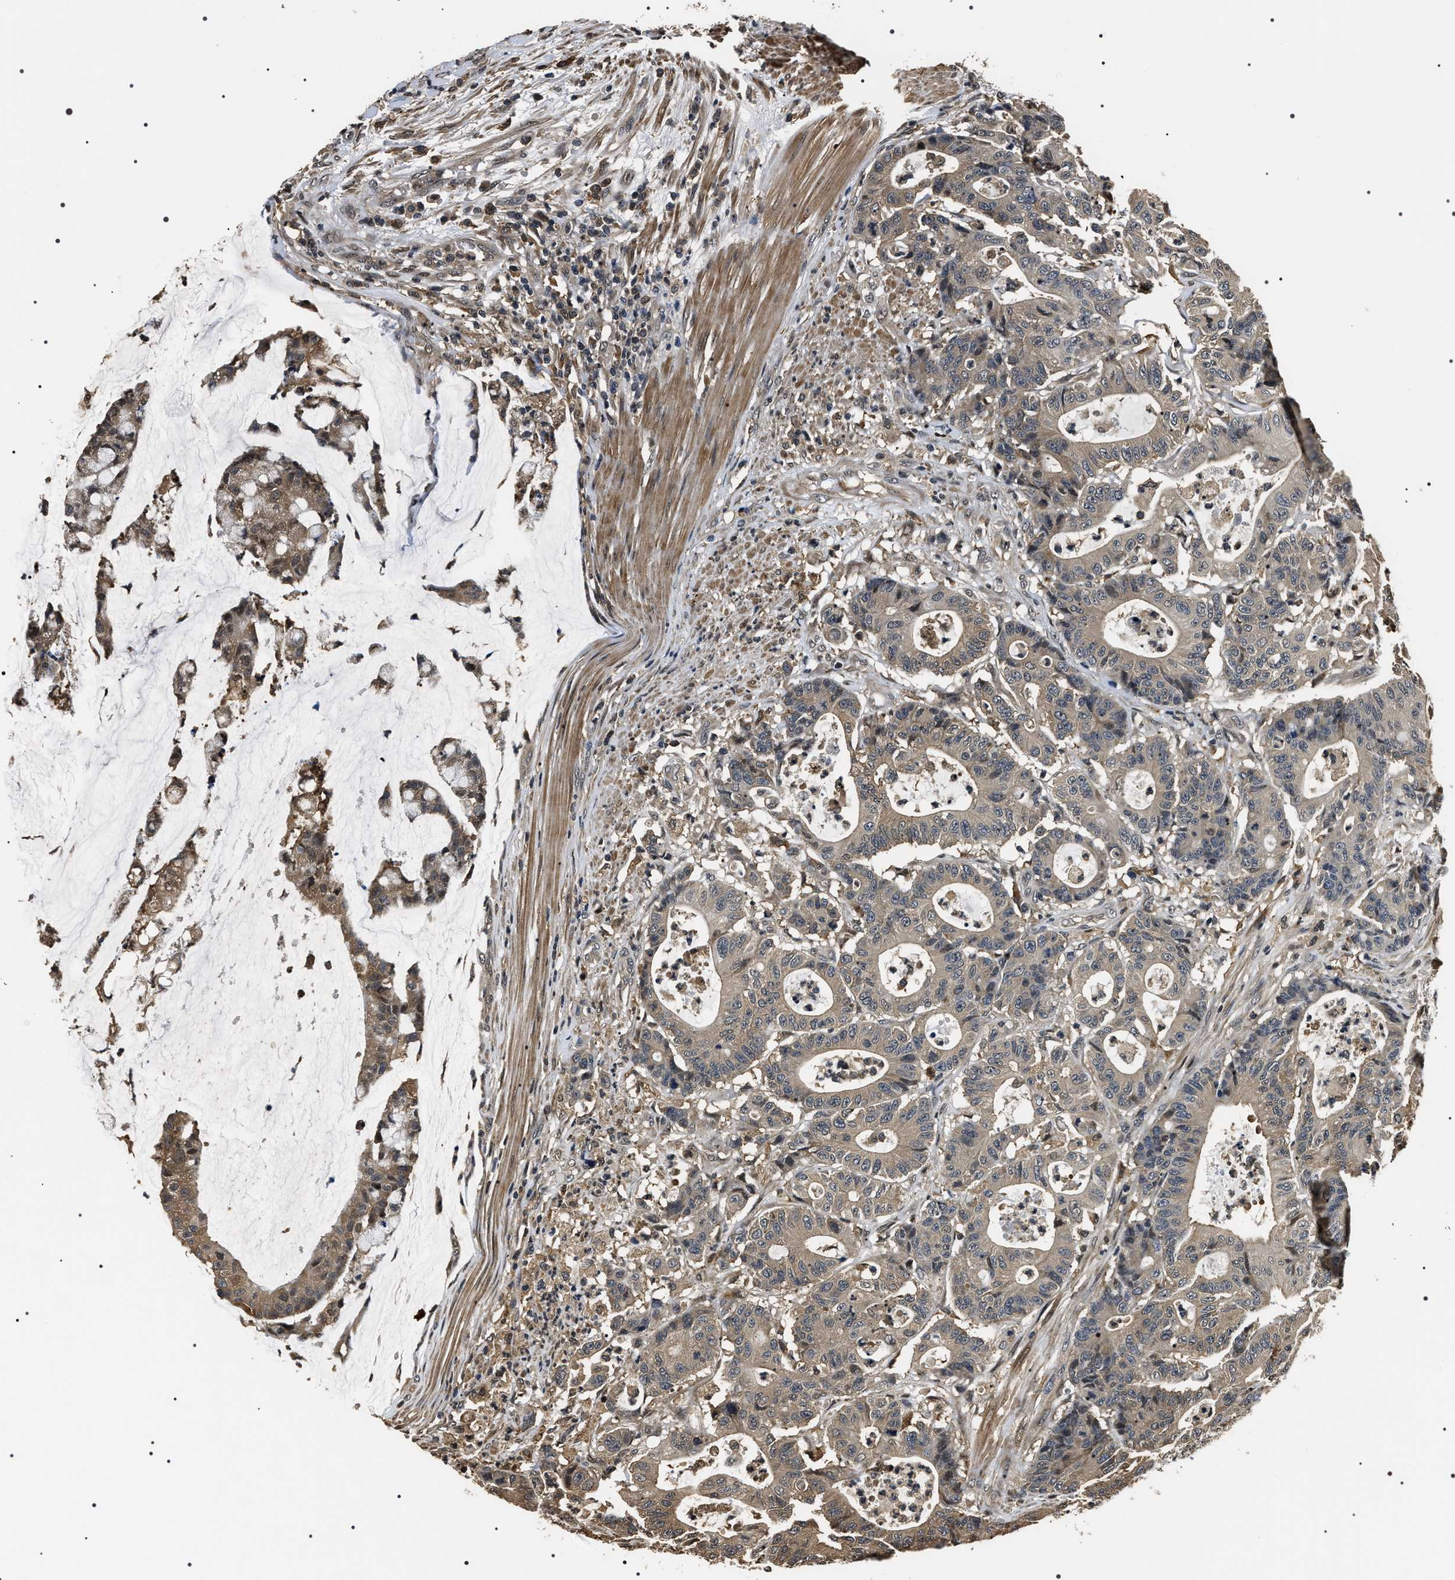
{"staining": {"intensity": "weak", "quantity": "<25%", "location": "cytoplasmic/membranous"}, "tissue": "colorectal cancer", "cell_type": "Tumor cells", "image_type": "cancer", "snomed": [{"axis": "morphology", "description": "Adenocarcinoma, NOS"}, {"axis": "topography", "description": "Colon"}], "caption": "Immunohistochemistry histopathology image of neoplastic tissue: human colorectal adenocarcinoma stained with DAB (3,3'-diaminobenzidine) displays no significant protein positivity in tumor cells.", "gene": "ARHGAP22", "patient": {"sex": "female", "age": 84}}